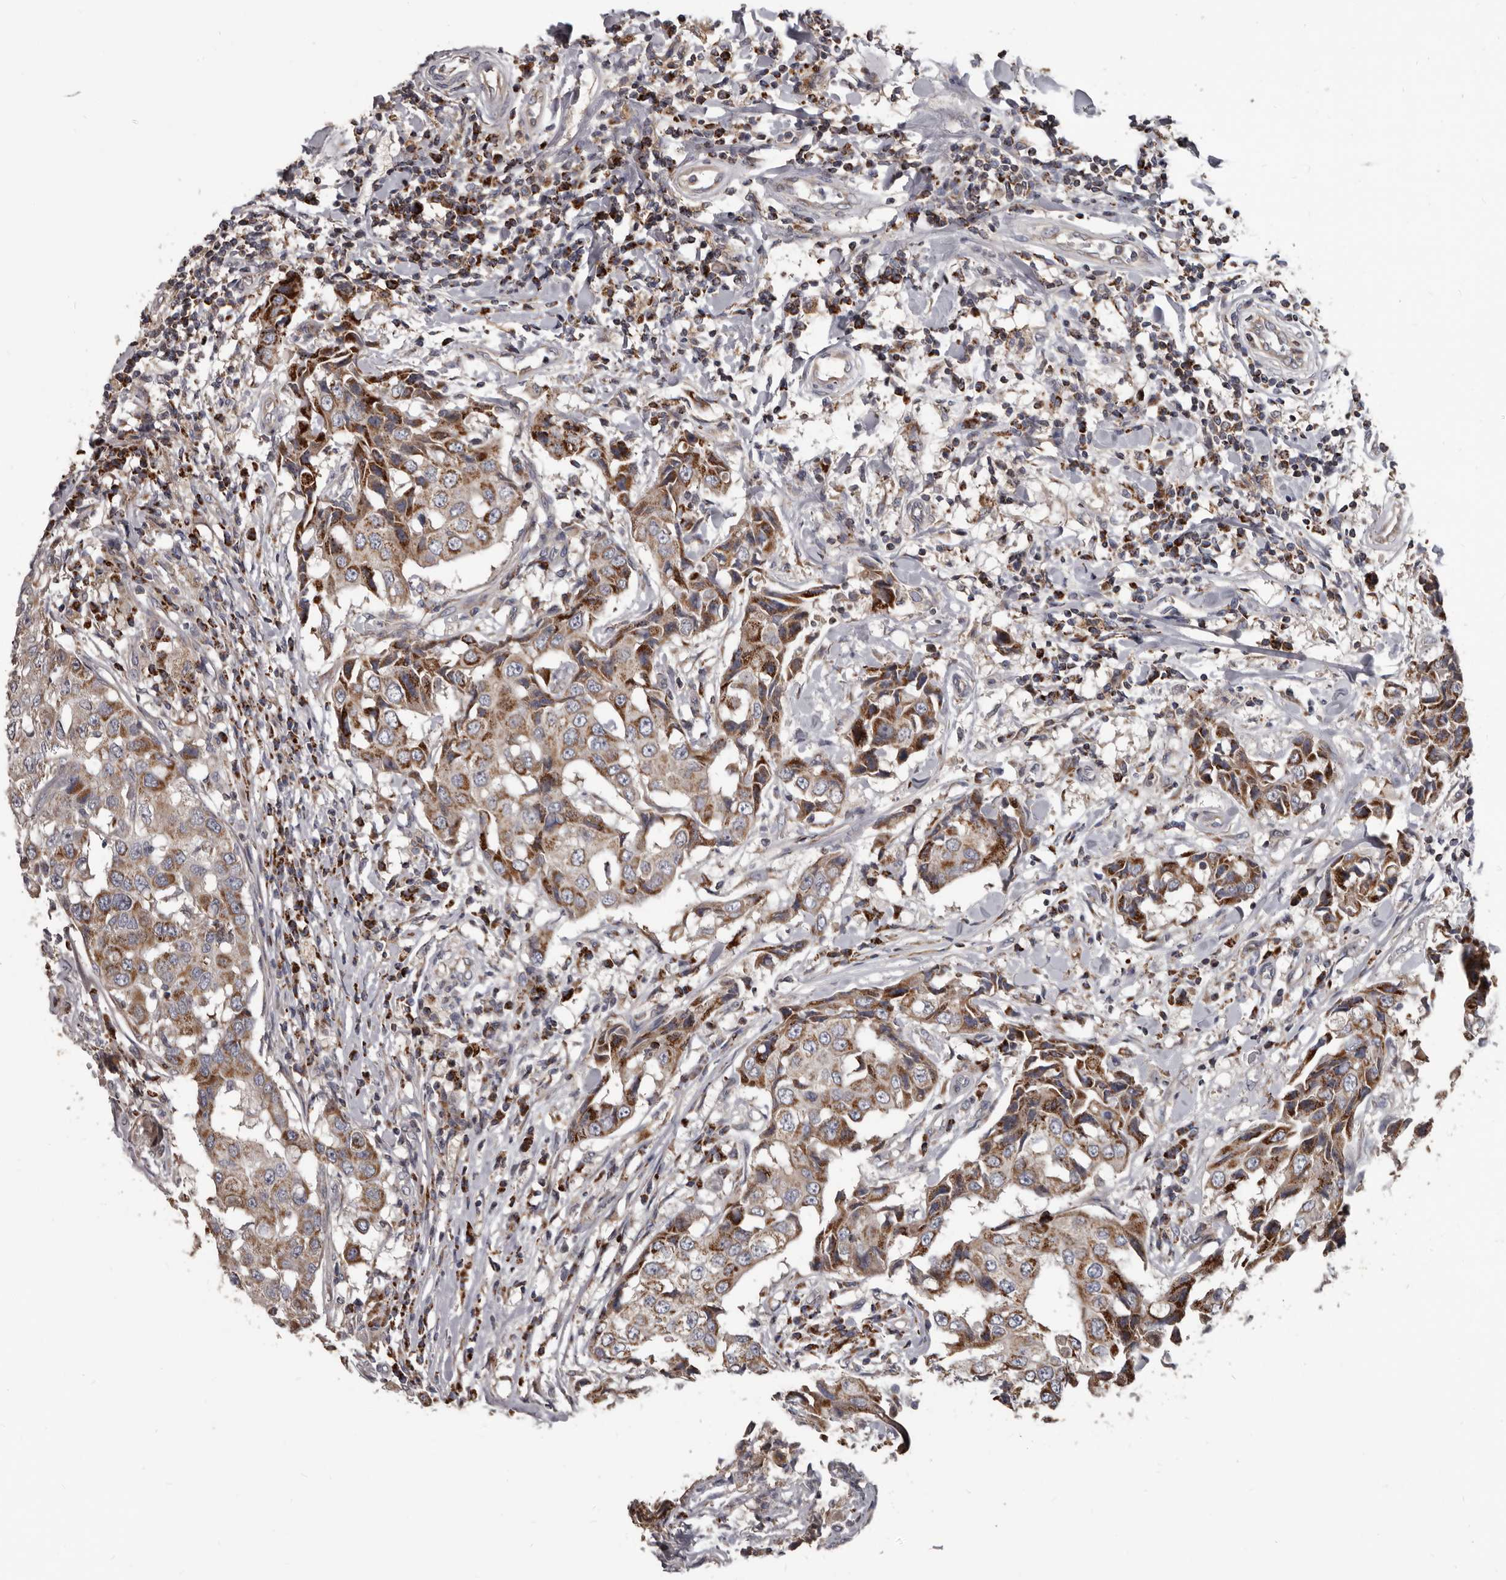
{"staining": {"intensity": "moderate", "quantity": ">75%", "location": "cytoplasmic/membranous"}, "tissue": "breast cancer", "cell_type": "Tumor cells", "image_type": "cancer", "snomed": [{"axis": "morphology", "description": "Duct carcinoma"}, {"axis": "topography", "description": "Breast"}], "caption": "Immunohistochemical staining of breast invasive ductal carcinoma demonstrates medium levels of moderate cytoplasmic/membranous positivity in approximately >75% of tumor cells.", "gene": "ALDH5A1", "patient": {"sex": "female", "age": 27}}